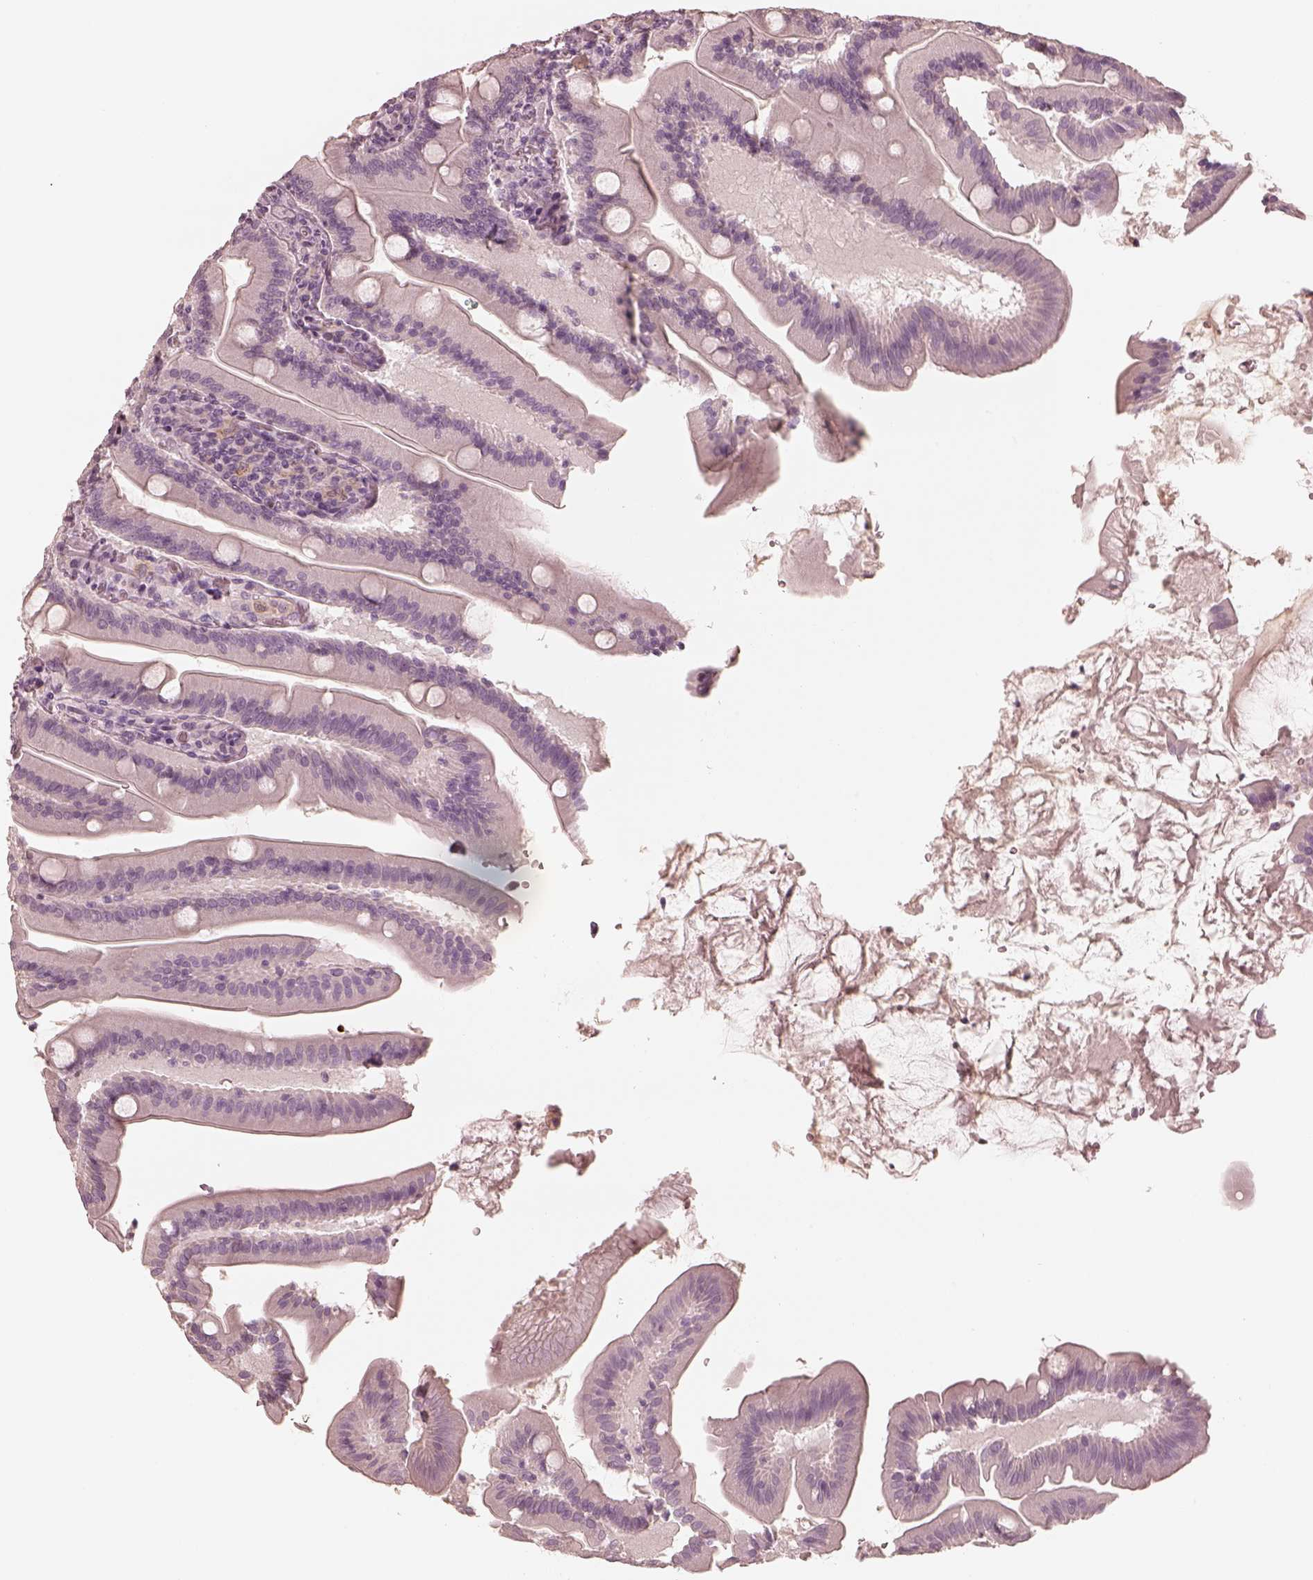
{"staining": {"intensity": "negative", "quantity": "none", "location": "none"}, "tissue": "small intestine", "cell_type": "Glandular cells", "image_type": "normal", "snomed": [{"axis": "morphology", "description": "Normal tissue, NOS"}, {"axis": "topography", "description": "Small intestine"}], "caption": "This is an IHC micrograph of benign small intestine. There is no positivity in glandular cells.", "gene": "CALR3", "patient": {"sex": "male", "age": 37}}